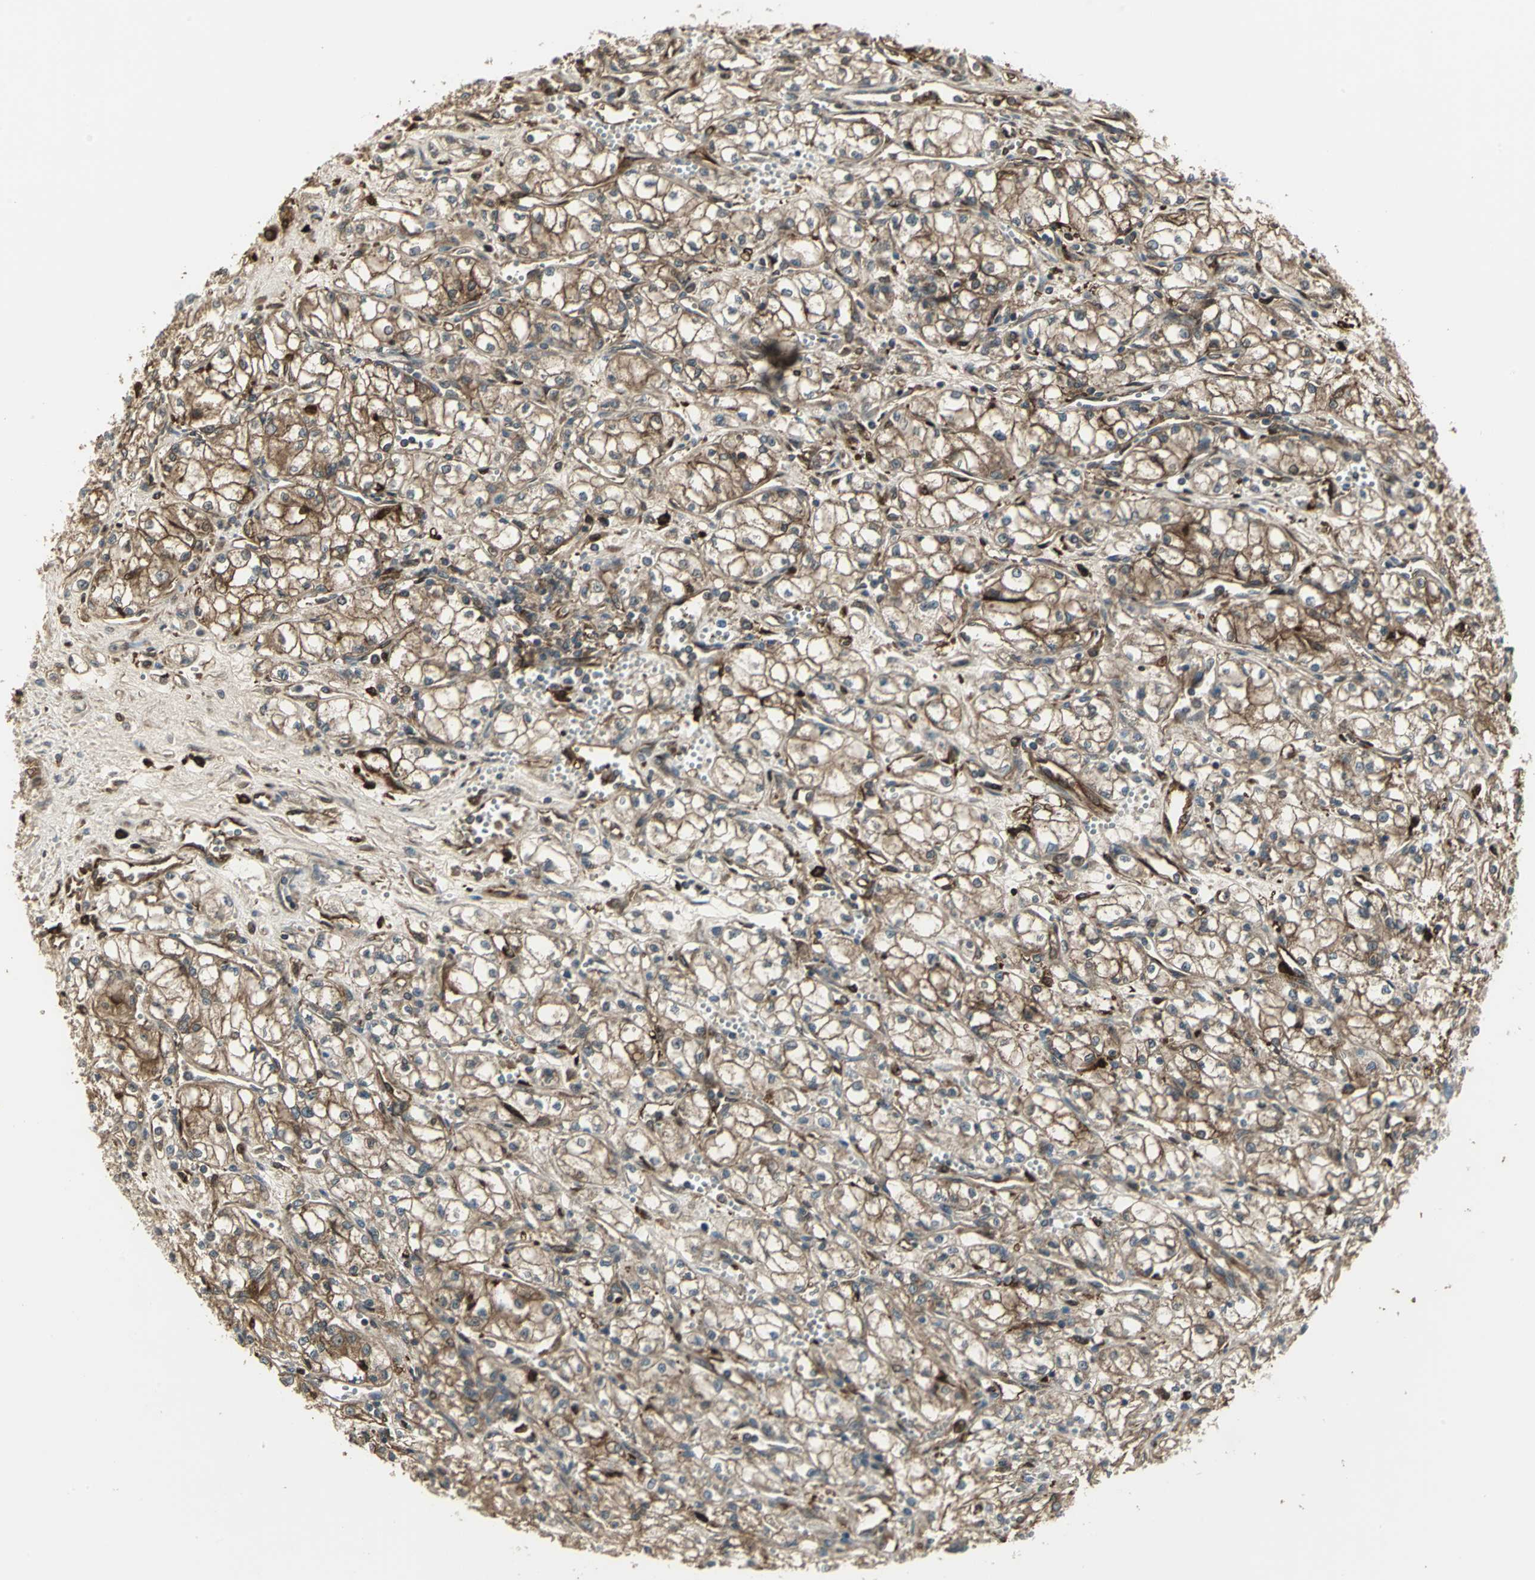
{"staining": {"intensity": "moderate", "quantity": ">75%", "location": "cytoplasmic/membranous"}, "tissue": "renal cancer", "cell_type": "Tumor cells", "image_type": "cancer", "snomed": [{"axis": "morphology", "description": "Normal tissue, NOS"}, {"axis": "morphology", "description": "Adenocarcinoma, NOS"}, {"axis": "topography", "description": "Kidney"}], "caption": "Renal cancer (adenocarcinoma) stained with a brown dye shows moderate cytoplasmic/membranous positive expression in approximately >75% of tumor cells.", "gene": "PRXL2B", "patient": {"sex": "male", "age": 59}}